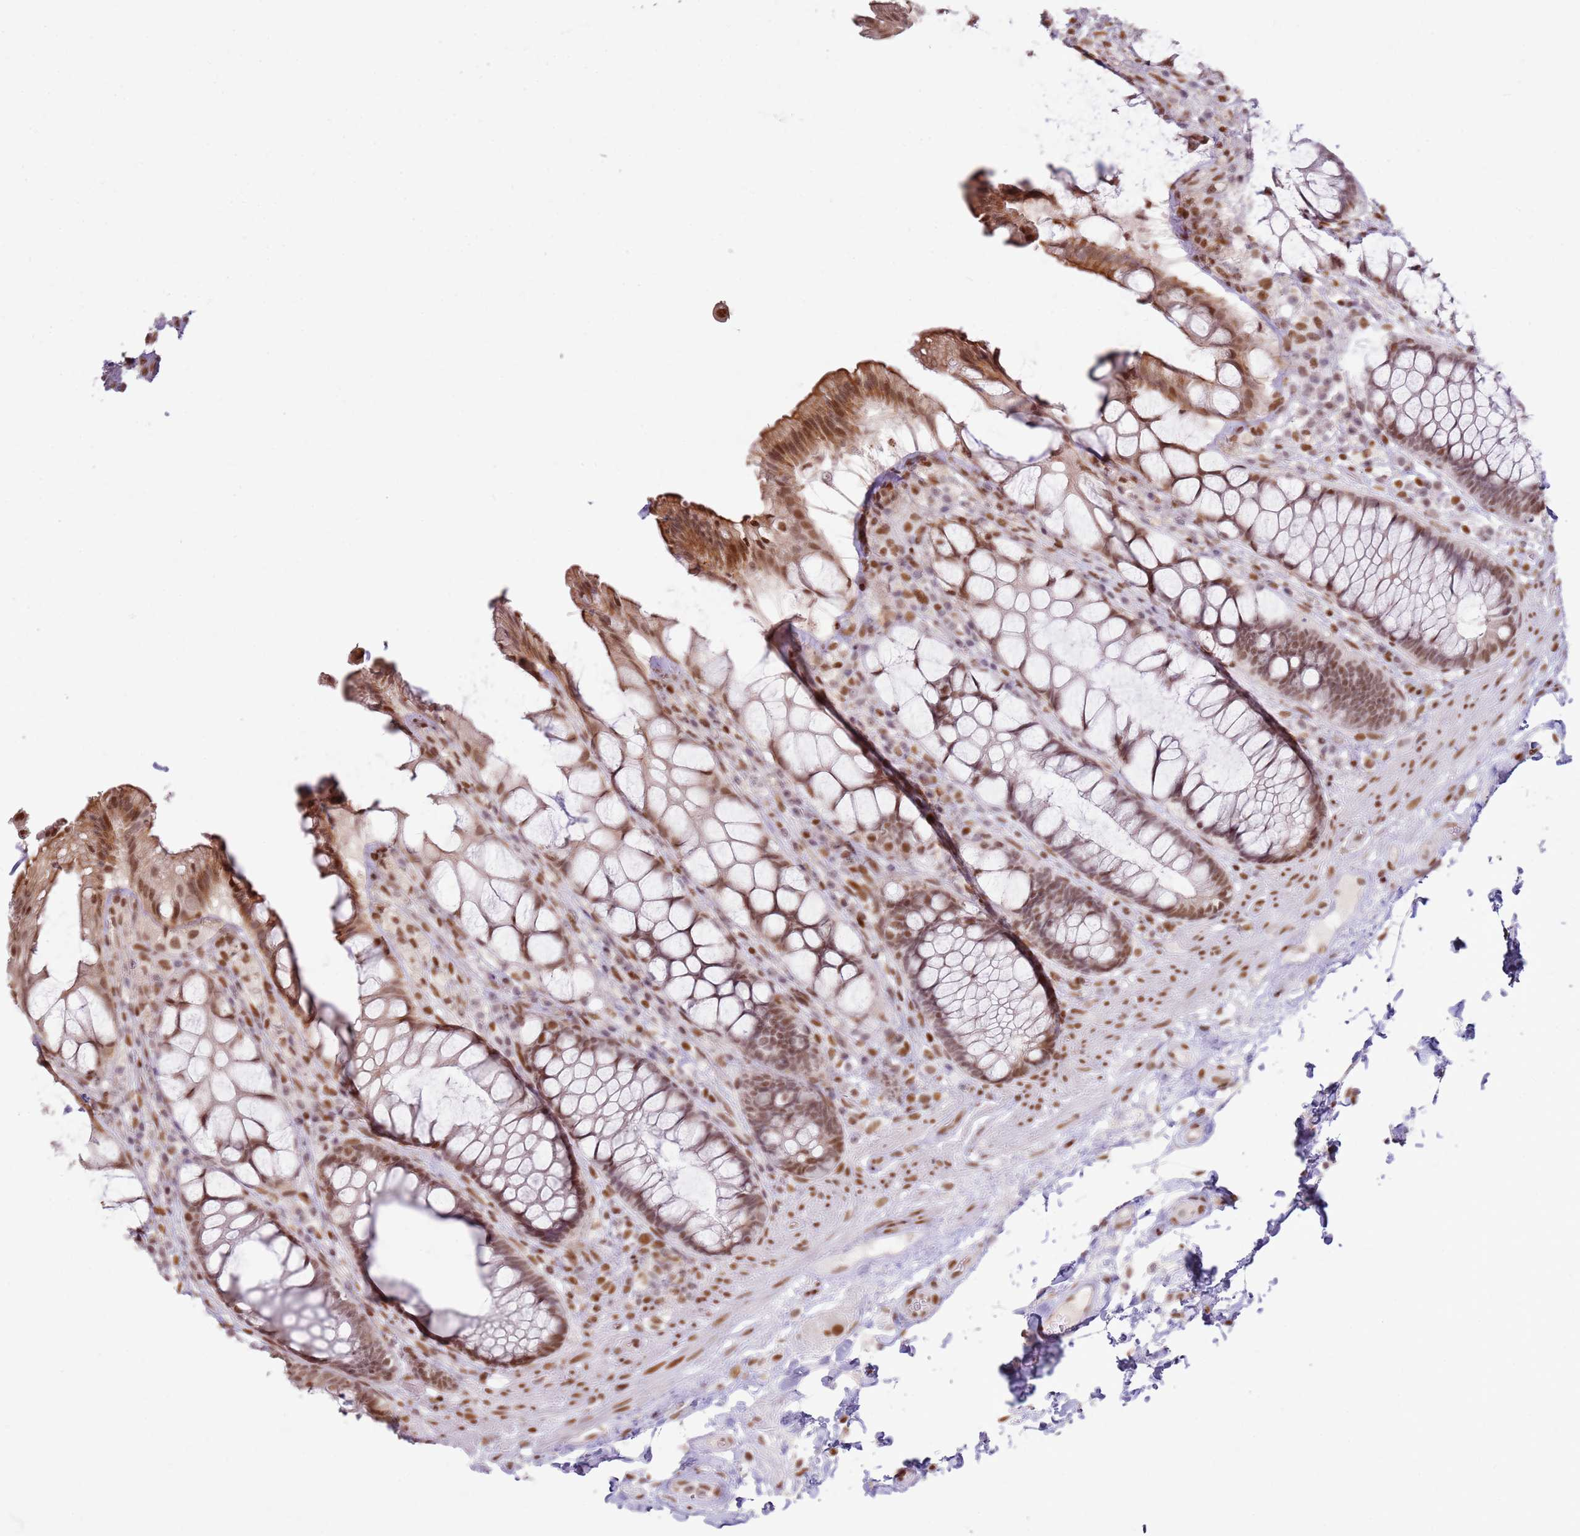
{"staining": {"intensity": "moderate", "quantity": ">75%", "location": "nuclear"}, "tissue": "rectum", "cell_type": "Glandular cells", "image_type": "normal", "snomed": [{"axis": "morphology", "description": "Normal tissue, NOS"}, {"axis": "topography", "description": "Rectum"}], "caption": "Protein staining of benign rectum demonstrates moderate nuclear staining in about >75% of glandular cells. (DAB (3,3'-diaminobenzidine) IHC, brown staining for protein, blue staining for nuclei).", "gene": "PHC2", "patient": {"sex": "female", "age": 58}}